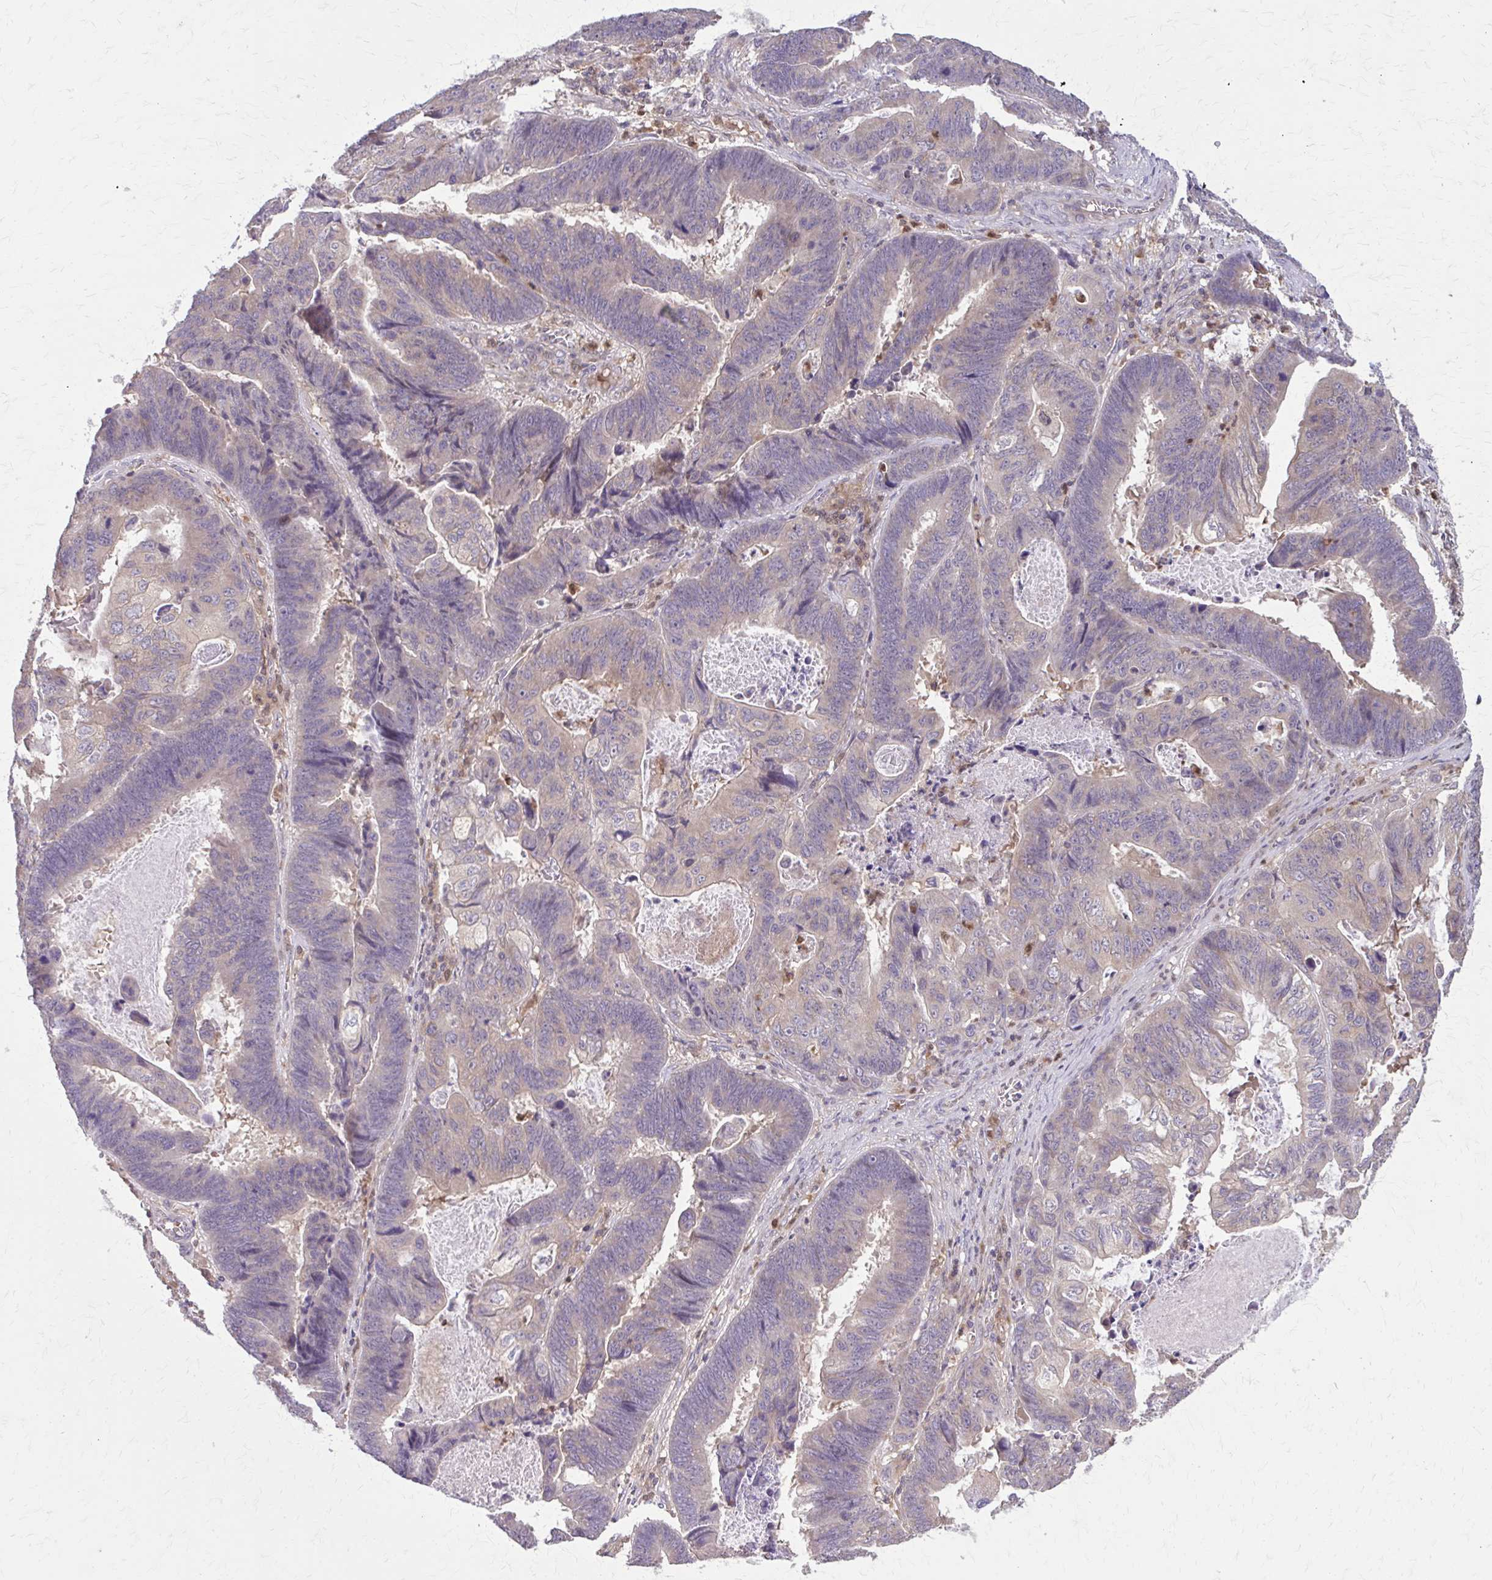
{"staining": {"intensity": "weak", "quantity": "<25%", "location": "cytoplasmic/membranous"}, "tissue": "lung cancer", "cell_type": "Tumor cells", "image_type": "cancer", "snomed": [{"axis": "morphology", "description": "Aneuploidy"}, {"axis": "morphology", "description": "Adenocarcinoma, NOS"}, {"axis": "morphology", "description": "Adenocarcinoma primary or metastatic"}, {"axis": "topography", "description": "Lung"}], "caption": "An image of lung adenocarcinoma stained for a protein displays no brown staining in tumor cells.", "gene": "NRBF2", "patient": {"sex": "female", "age": 75}}